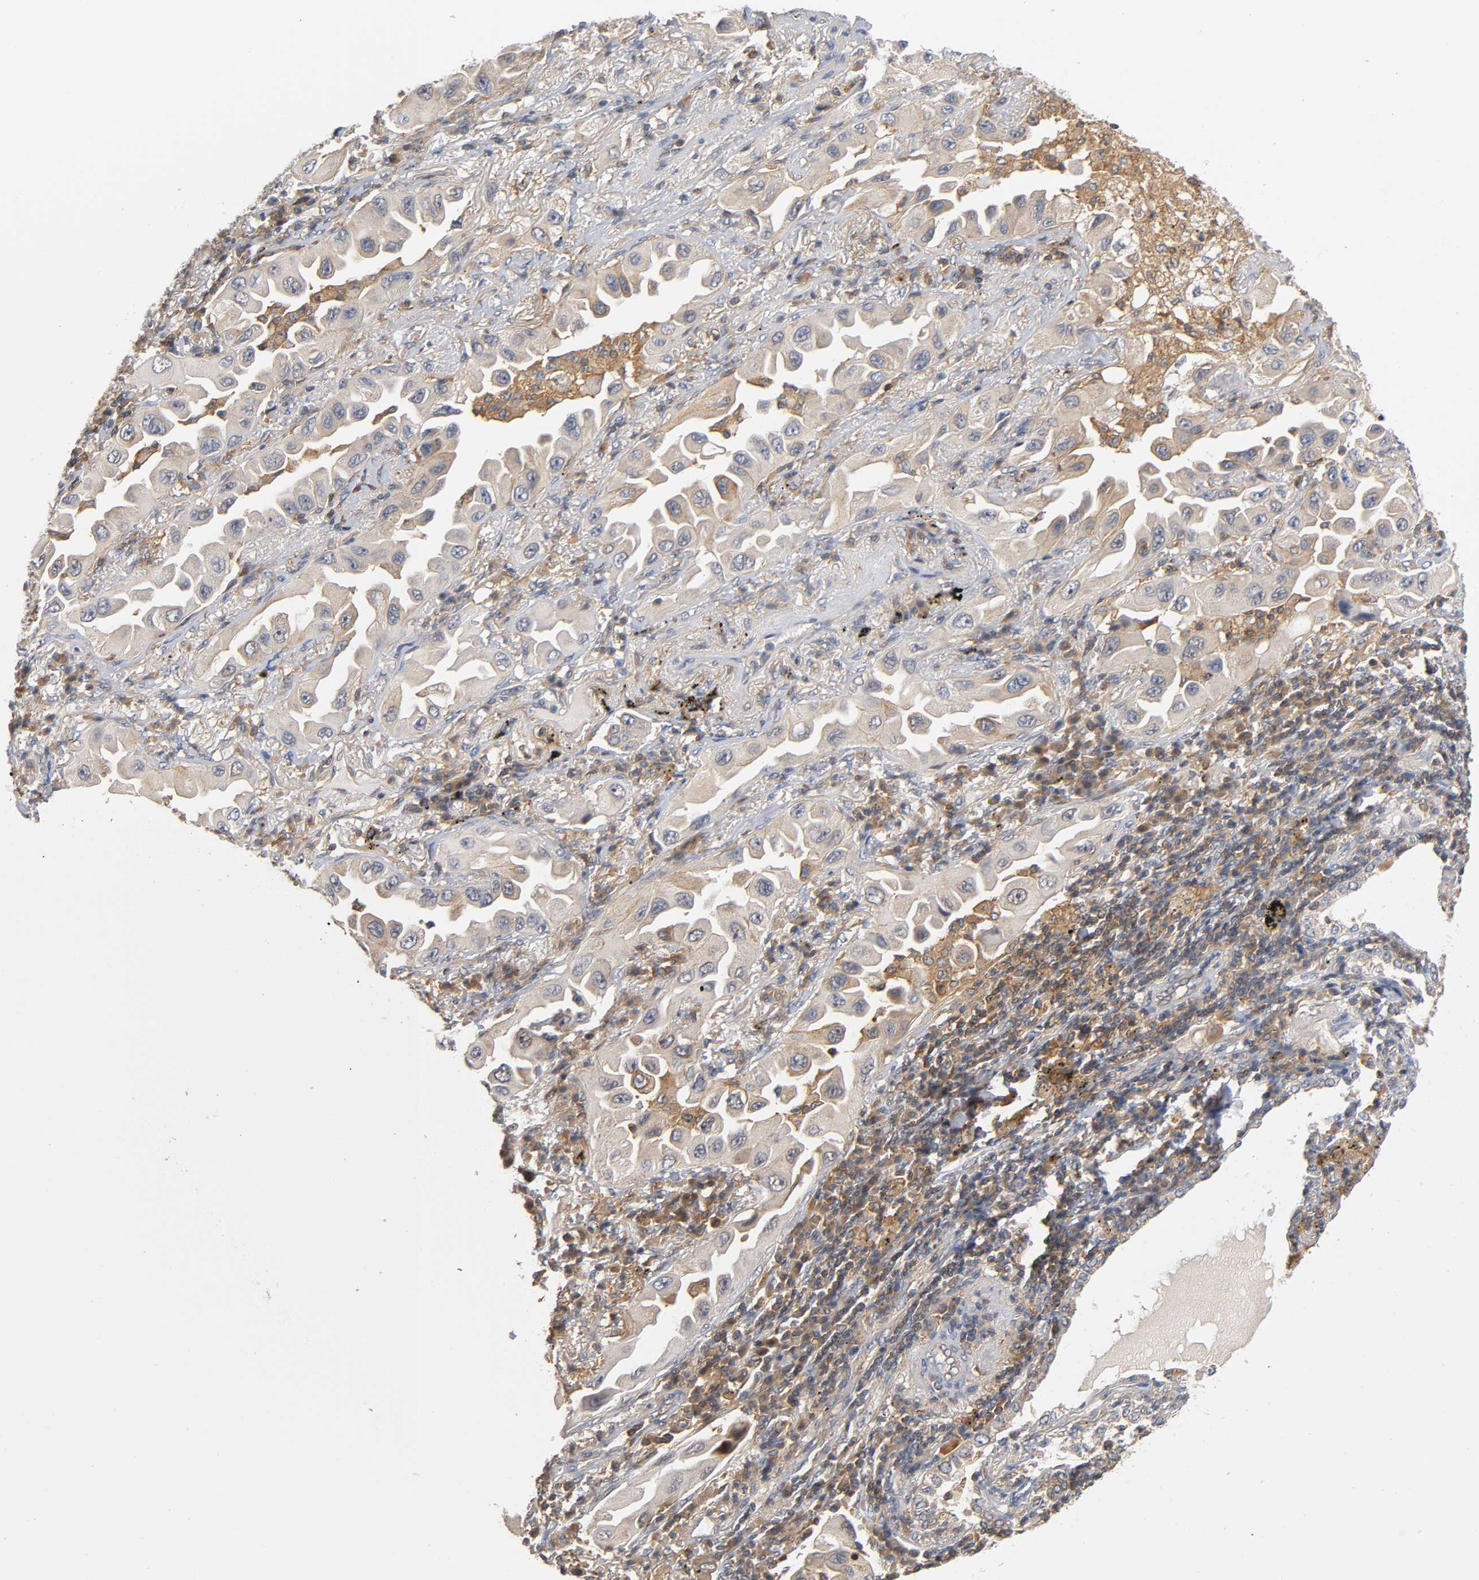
{"staining": {"intensity": "moderate", "quantity": ">75%", "location": "cytoplasmic/membranous"}, "tissue": "lung cancer", "cell_type": "Tumor cells", "image_type": "cancer", "snomed": [{"axis": "morphology", "description": "Adenocarcinoma, NOS"}, {"axis": "topography", "description": "Lung"}], "caption": "Tumor cells display medium levels of moderate cytoplasmic/membranous positivity in approximately >75% of cells in human lung cancer (adenocarcinoma).", "gene": "ACTR2", "patient": {"sex": "female", "age": 65}}